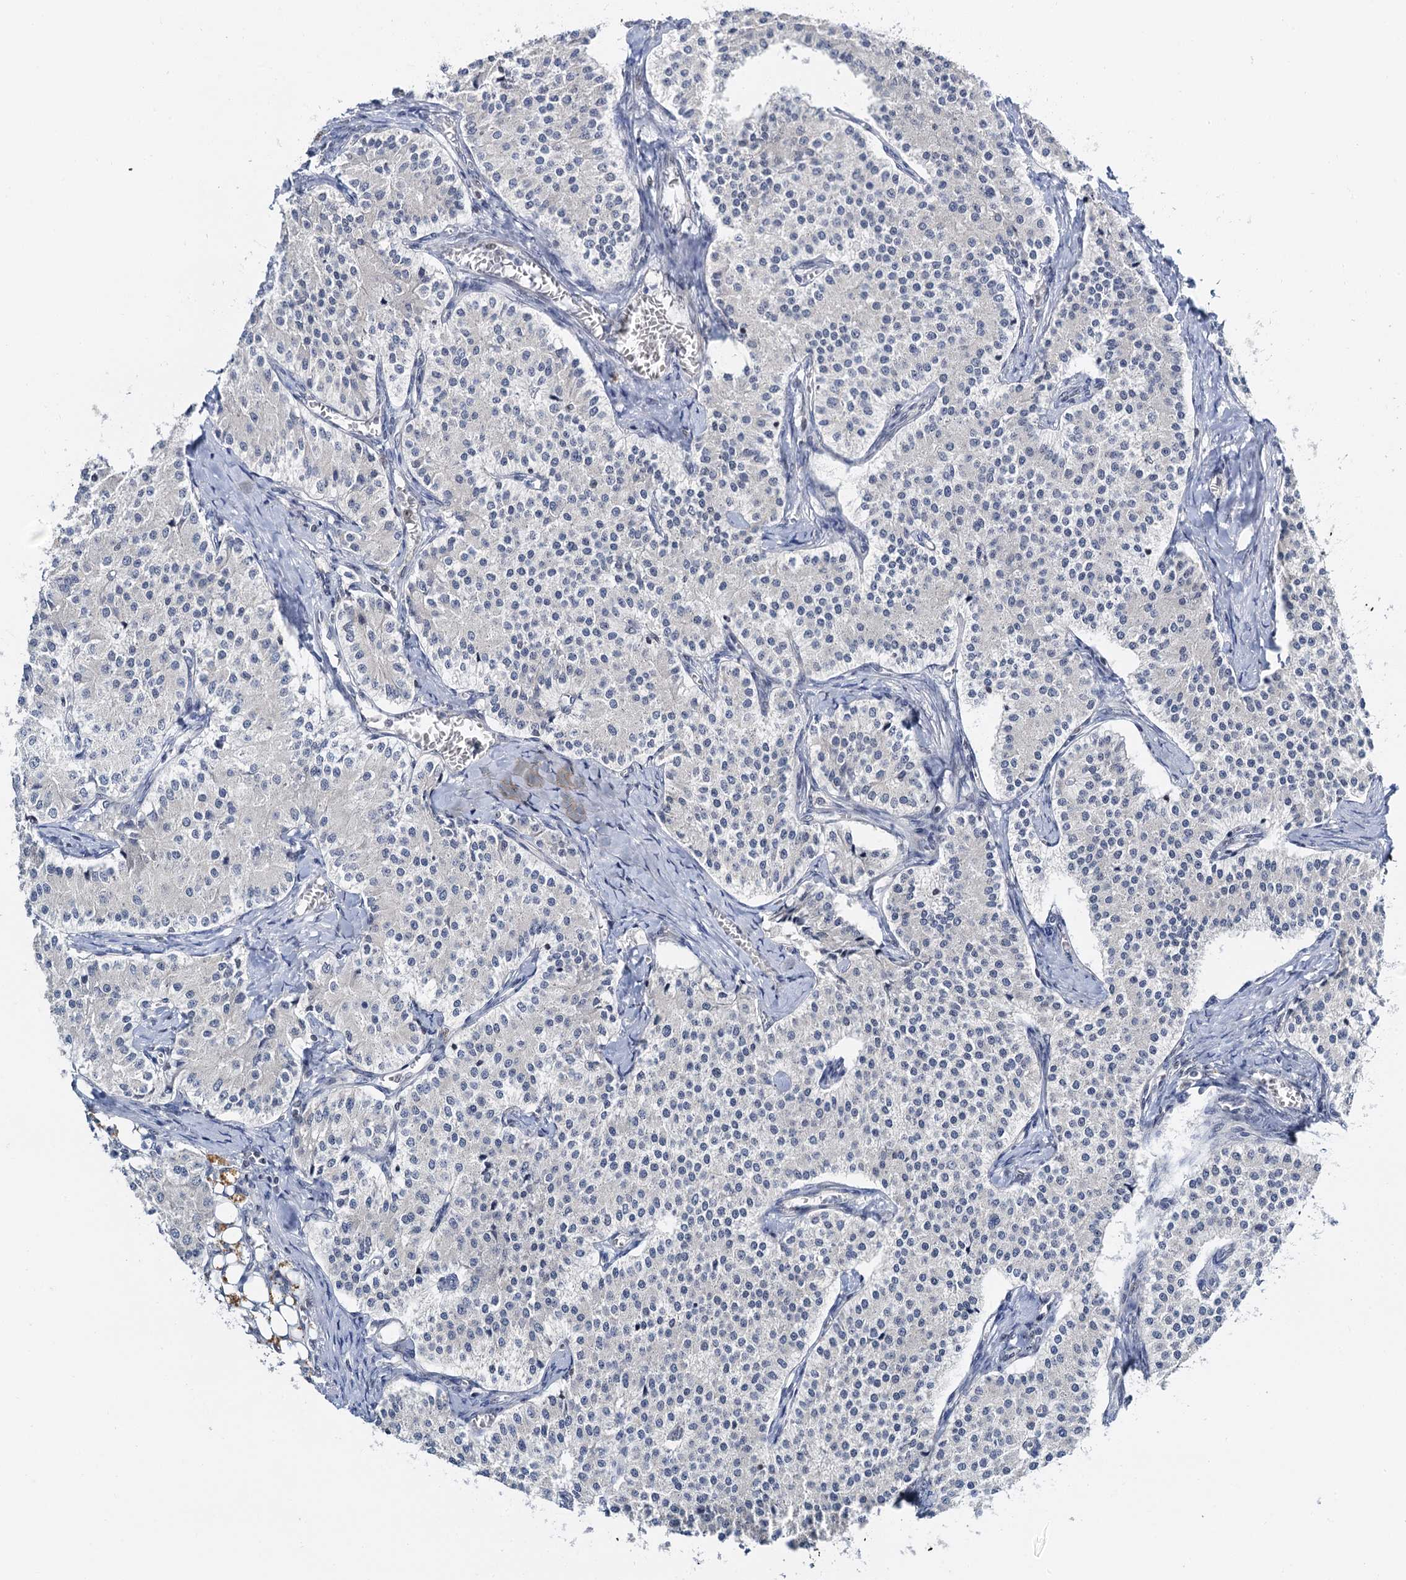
{"staining": {"intensity": "negative", "quantity": "none", "location": "none"}, "tissue": "carcinoid", "cell_type": "Tumor cells", "image_type": "cancer", "snomed": [{"axis": "morphology", "description": "Carcinoid, malignant, NOS"}, {"axis": "topography", "description": "Colon"}], "caption": "Immunohistochemistry micrograph of neoplastic tissue: carcinoid stained with DAB reveals no significant protein staining in tumor cells.", "gene": "NOP2", "patient": {"sex": "female", "age": 52}}